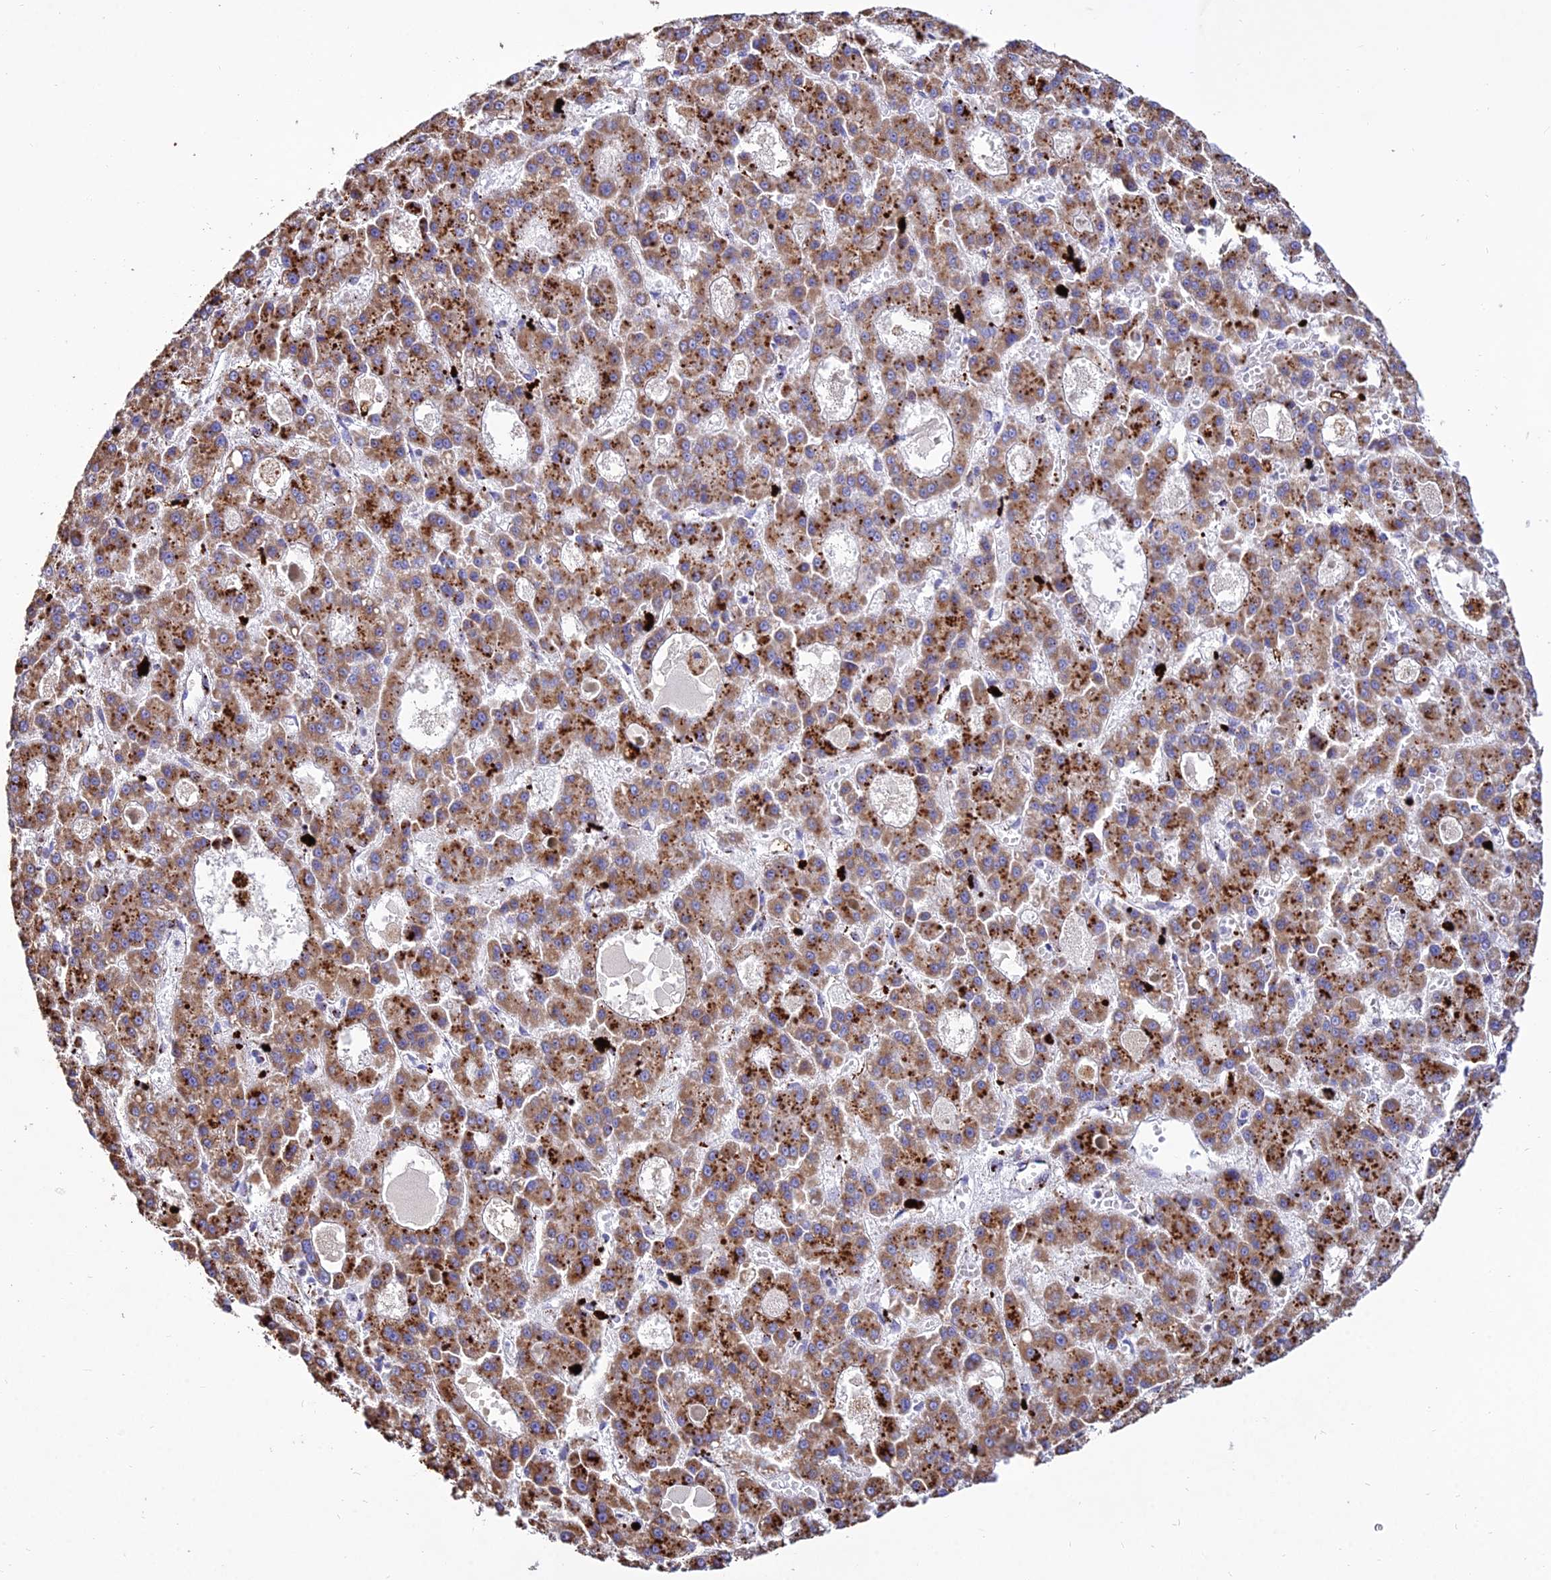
{"staining": {"intensity": "moderate", "quantity": ">75%", "location": "cytoplasmic/membranous"}, "tissue": "liver cancer", "cell_type": "Tumor cells", "image_type": "cancer", "snomed": [{"axis": "morphology", "description": "Carcinoma, Hepatocellular, NOS"}, {"axis": "topography", "description": "Liver"}], "caption": "Liver cancer (hepatocellular carcinoma) tissue exhibits moderate cytoplasmic/membranous expression in about >75% of tumor cells, visualized by immunohistochemistry.", "gene": "PNLIPRP3", "patient": {"sex": "male", "age": 70}}